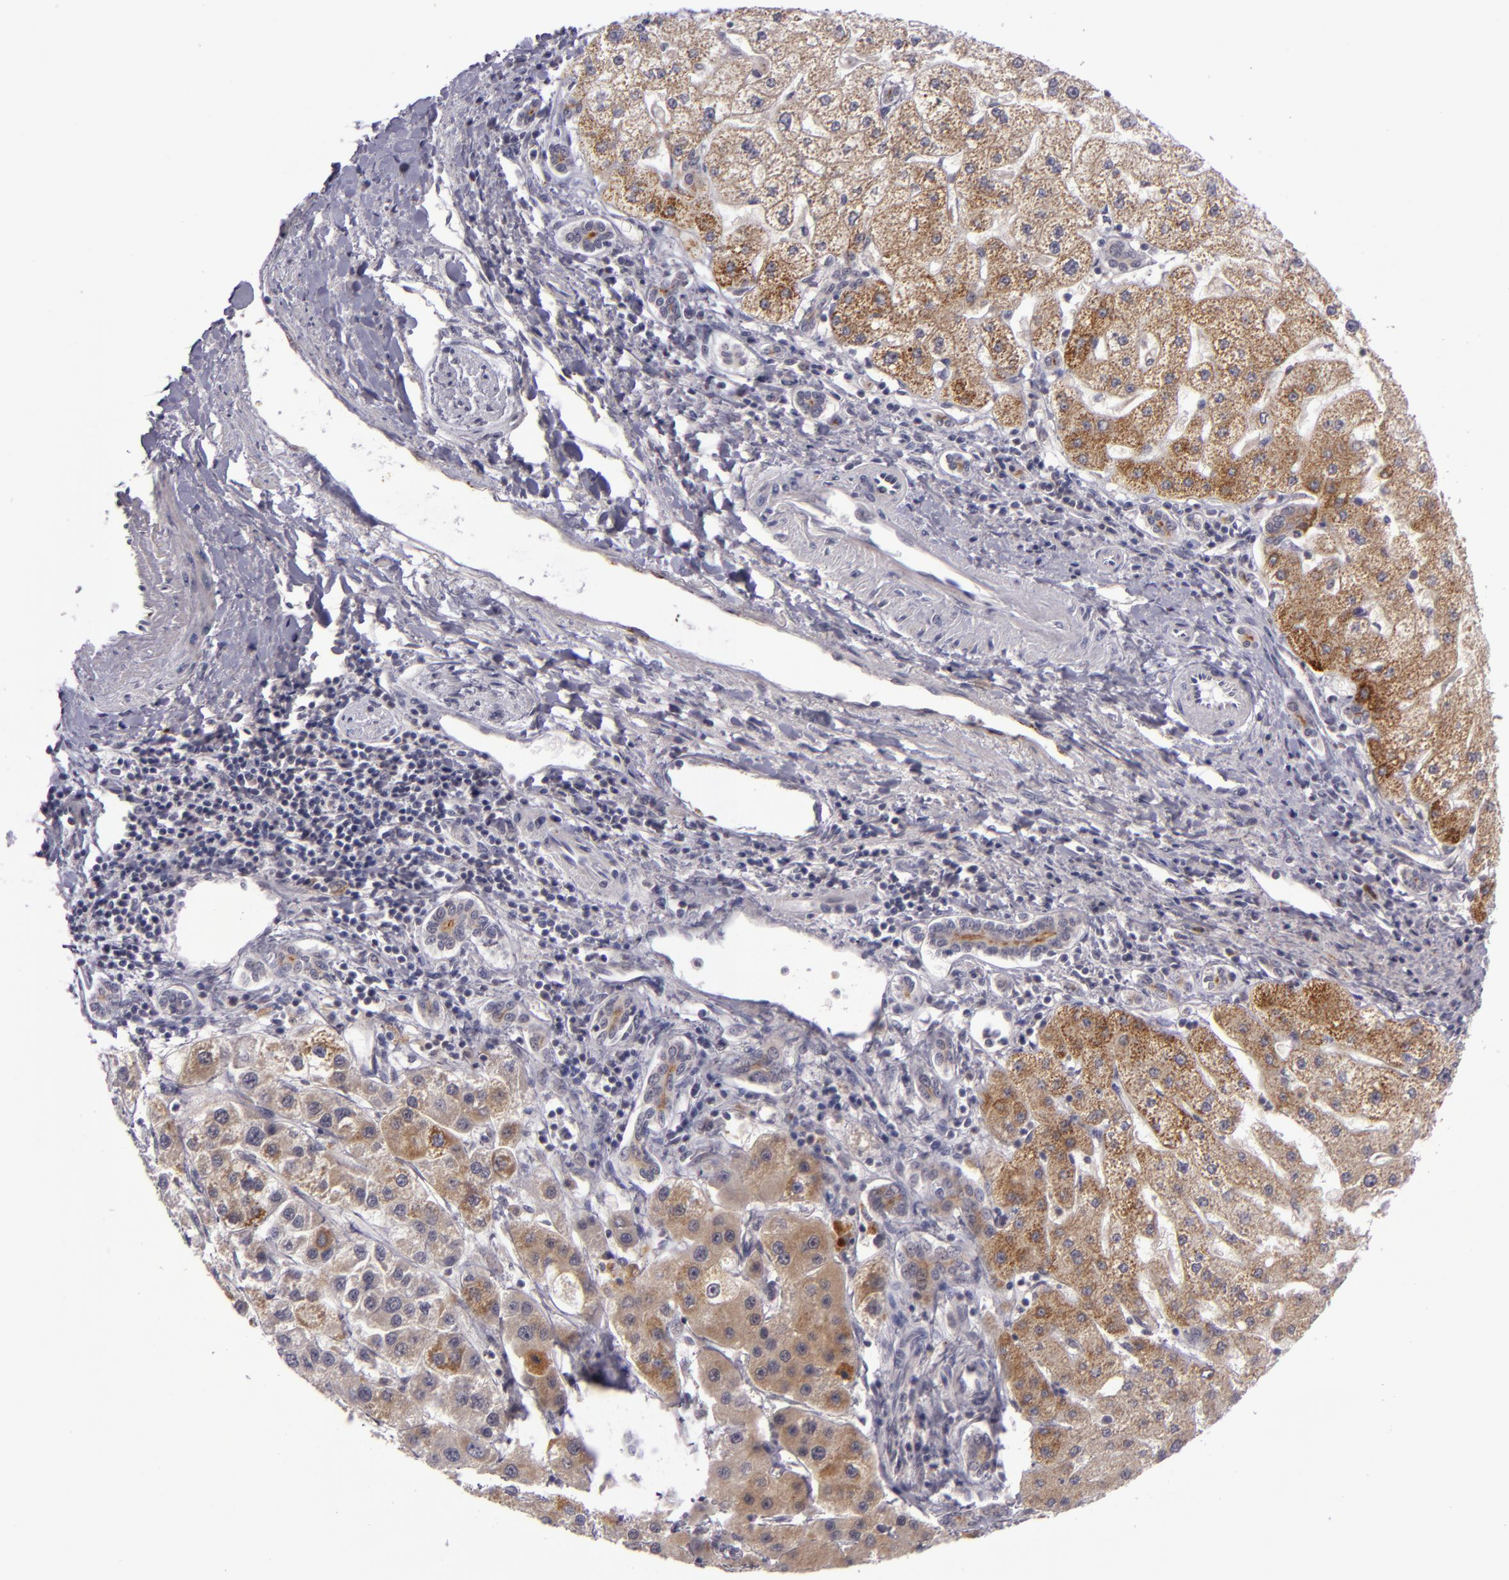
{"staining": {"intensity": "moderate", "quantity": "25%-75%", "location": "cytoplasmic/membranous"}, "tissue": "liver cancer", "cell_type": "Tumor cells", "image_type": "cancer", "snomed": [{"axis": "morphology", "description": "Carcinoma, Hepatocellular, NOS"}, {"axis": "topography", "description": "Liver"}], "caption": "Protein analysis of hepatocellular carcinoma (liver) tissue shows moderate cytoplasmic/membranous expression in about 25%-75% of tumor cells.", "gene": "CASP8", "patient": {"sex": "female", "age": 85}}